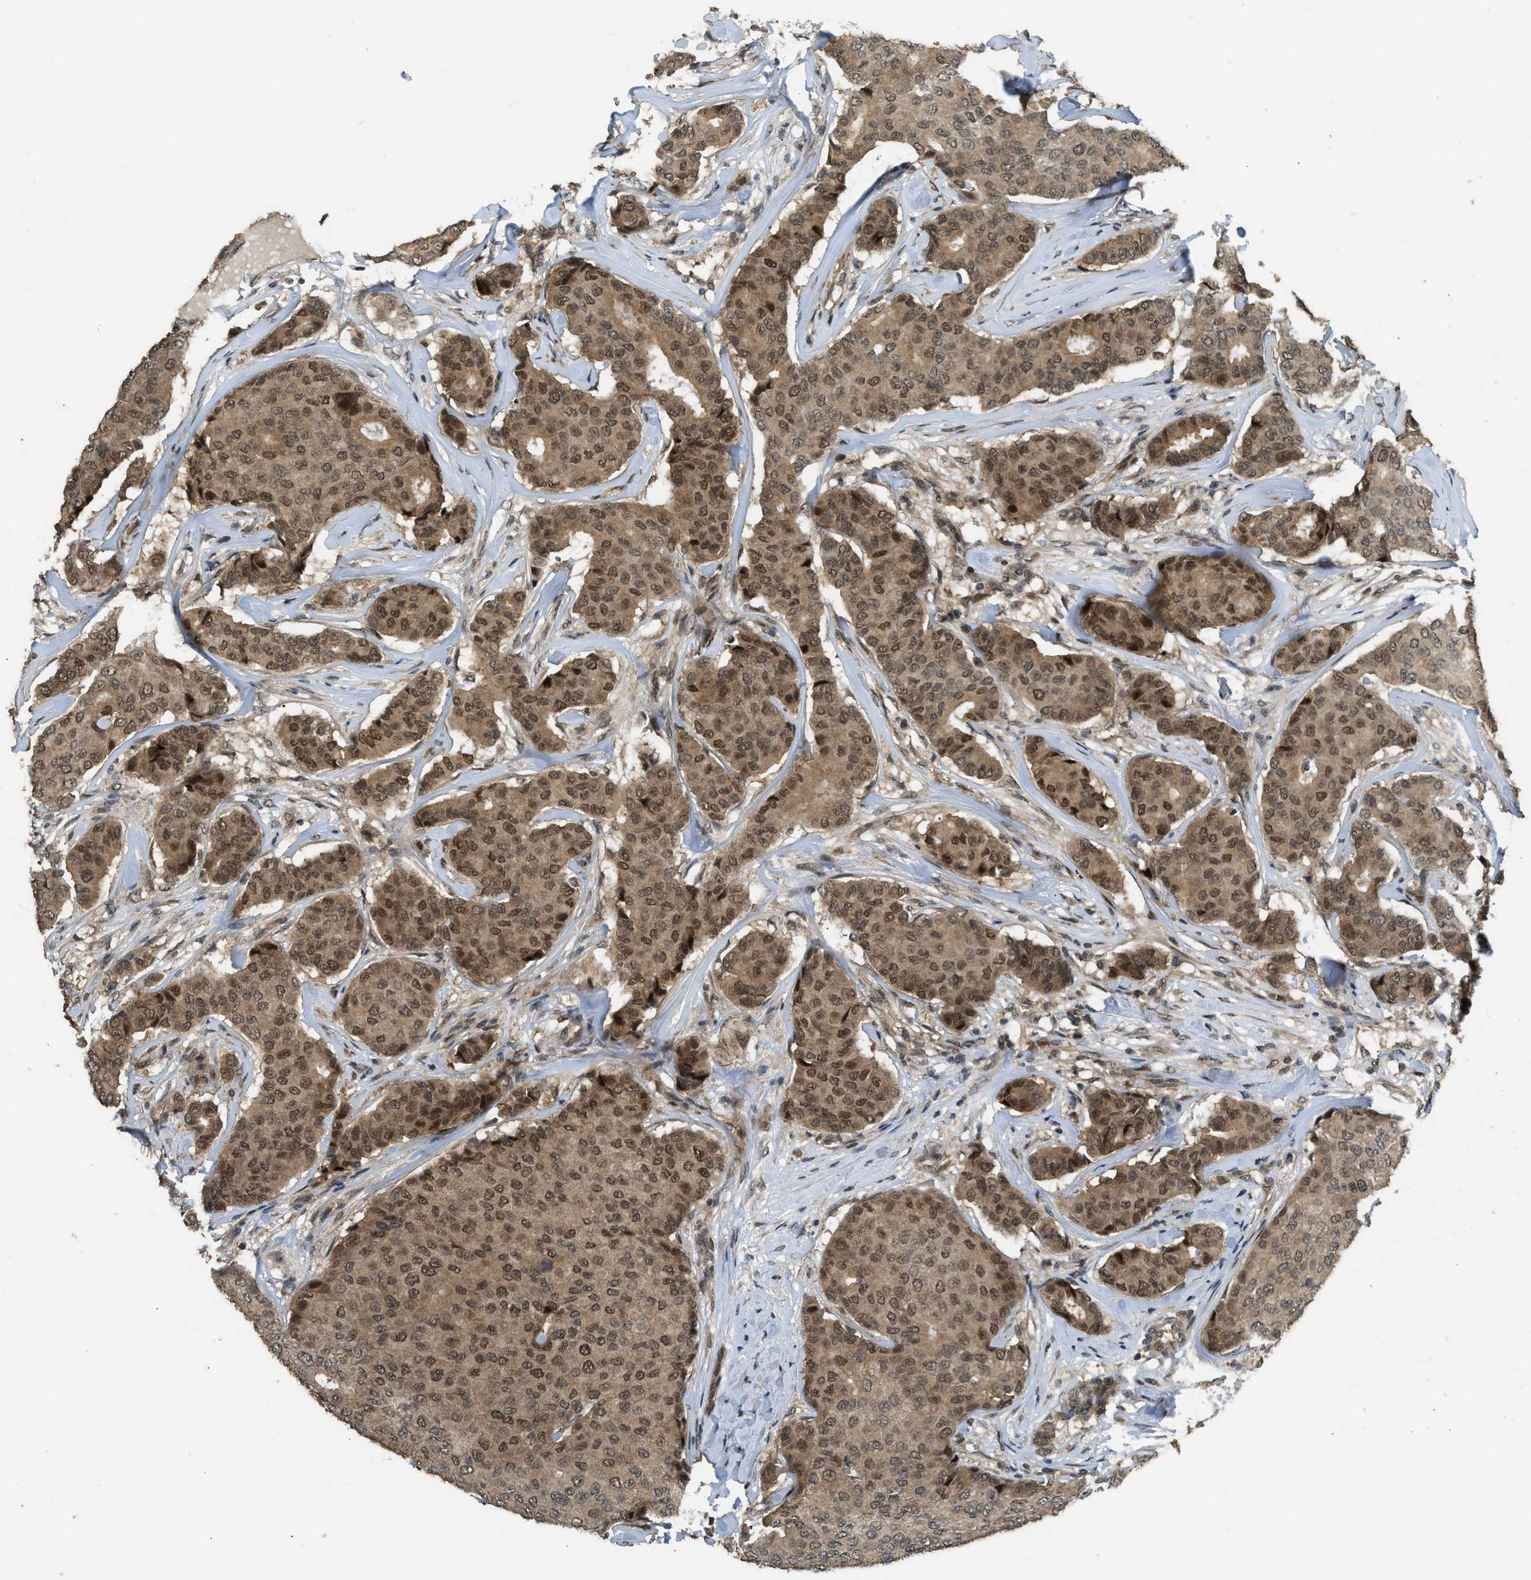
{"staining": {"intensity": "moderate", "quantity": ">75%", "location": "cytoplasmic/membranous,nuclear"}, "tissue": "breast cancer", "cell_type": "Tumor cells", "image_type": "cancer", "snomed": [{"axis": "morphology", "description": "Duct carcinoma"}, {"axis": "topography", "description": "Breast"}], "caption": "Brown immunohistochemical staining in human breast invasive ductal carcinoma reveals moderate cytoplasmic/membranous and nuclear staining in approximately >75% of tumor cells.", "gene": "GET1", "patient": {"sex": "female", "age": 75}}